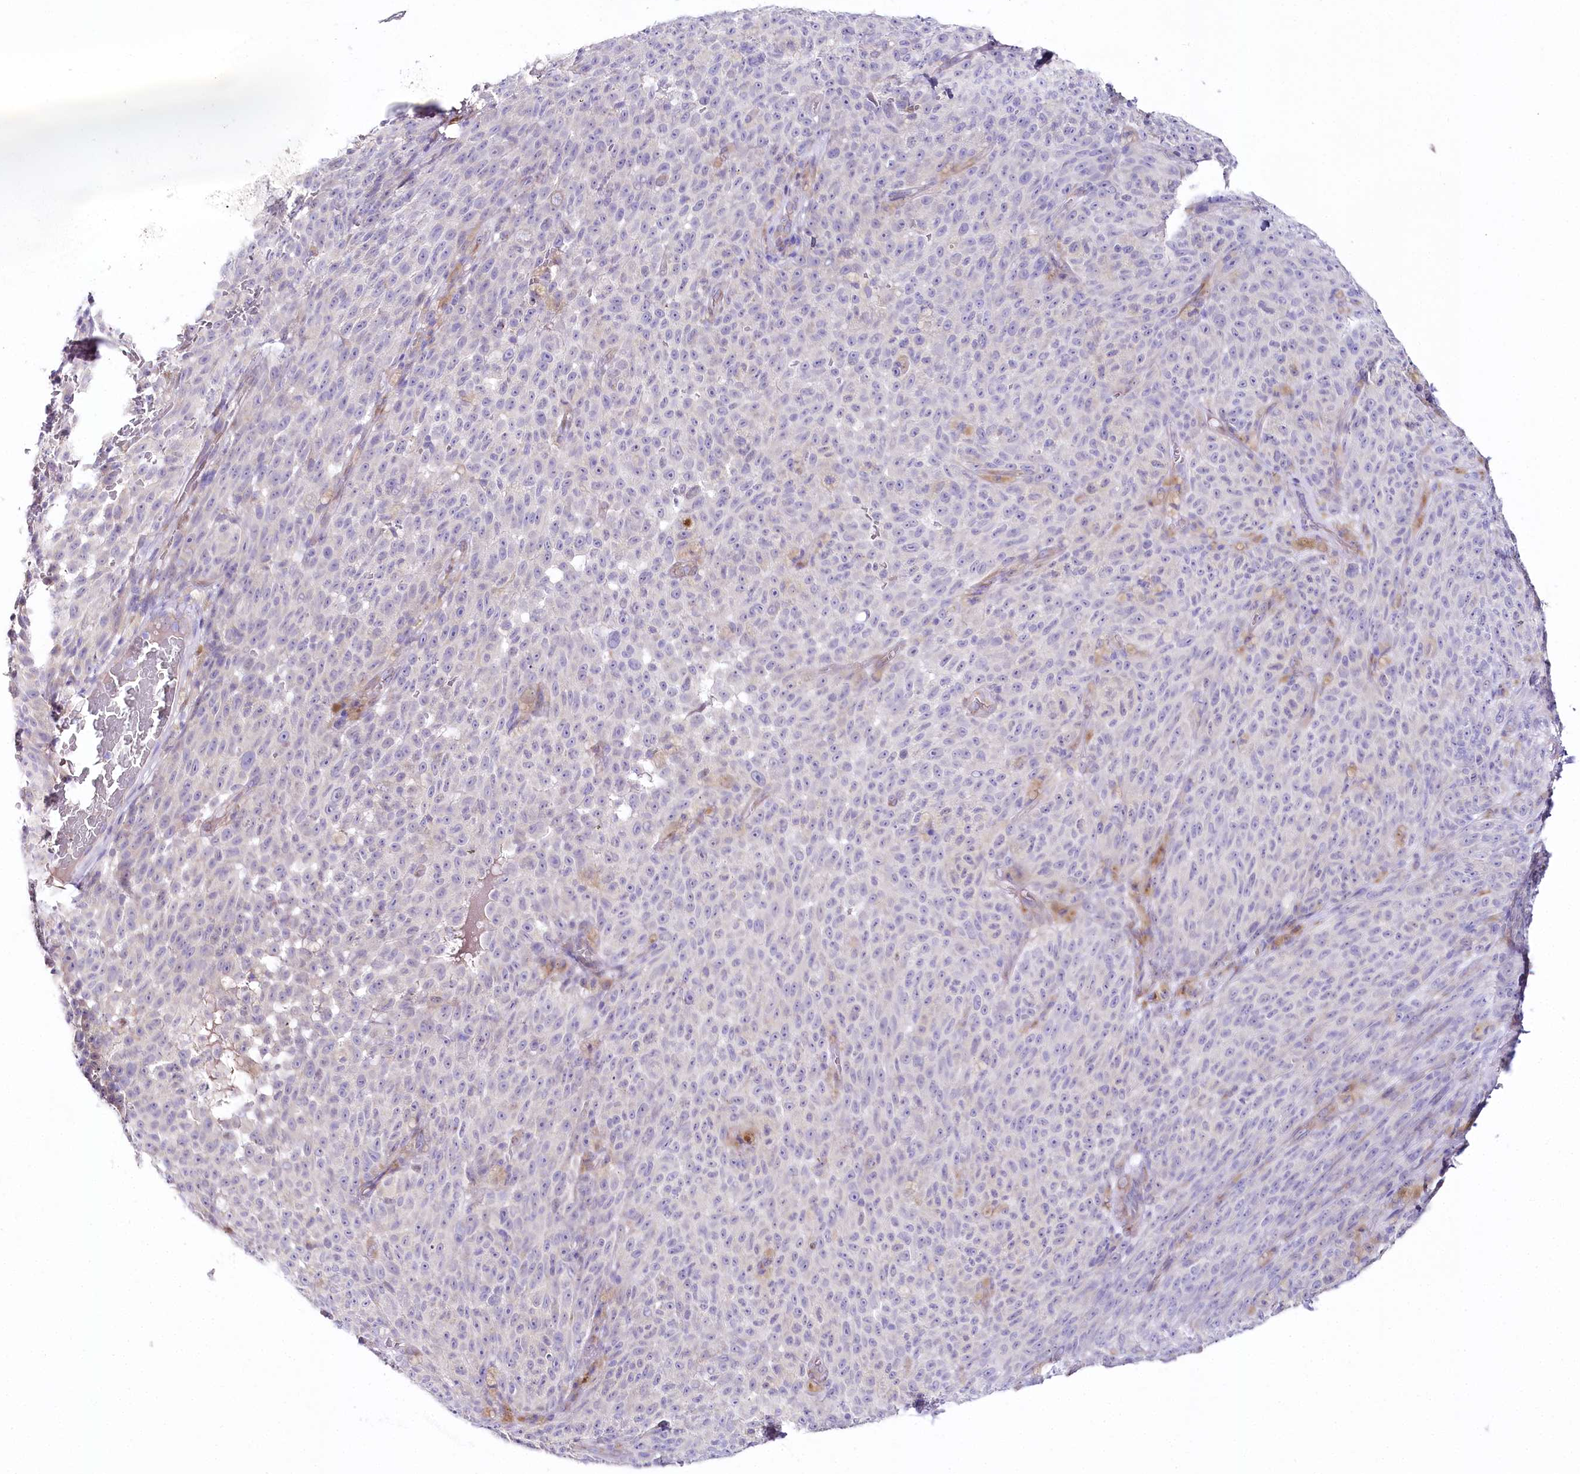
{"staining": {"intensity": "negative", "quantity": "none", "location": "none"}, "tissue": "melanoma", "cell_type": "Tumor cells", "image_type": "cancer", "snomed": [{"axis": "morphology", "description": "Malignant melanoma, NOS"}, {"axis": "topography", "description": "Skin"}], "caption": "Protein analysis of melanoma reveals no significant expression in tumor cells. Brightfield microscopy of IHC stained with DAB (3,3'-diaminobenzidine) (brown) and hematoxylin (blue), captured at high magnification.", "gene": "CSN3", "patient": {"sex": "female", "age": 82}}